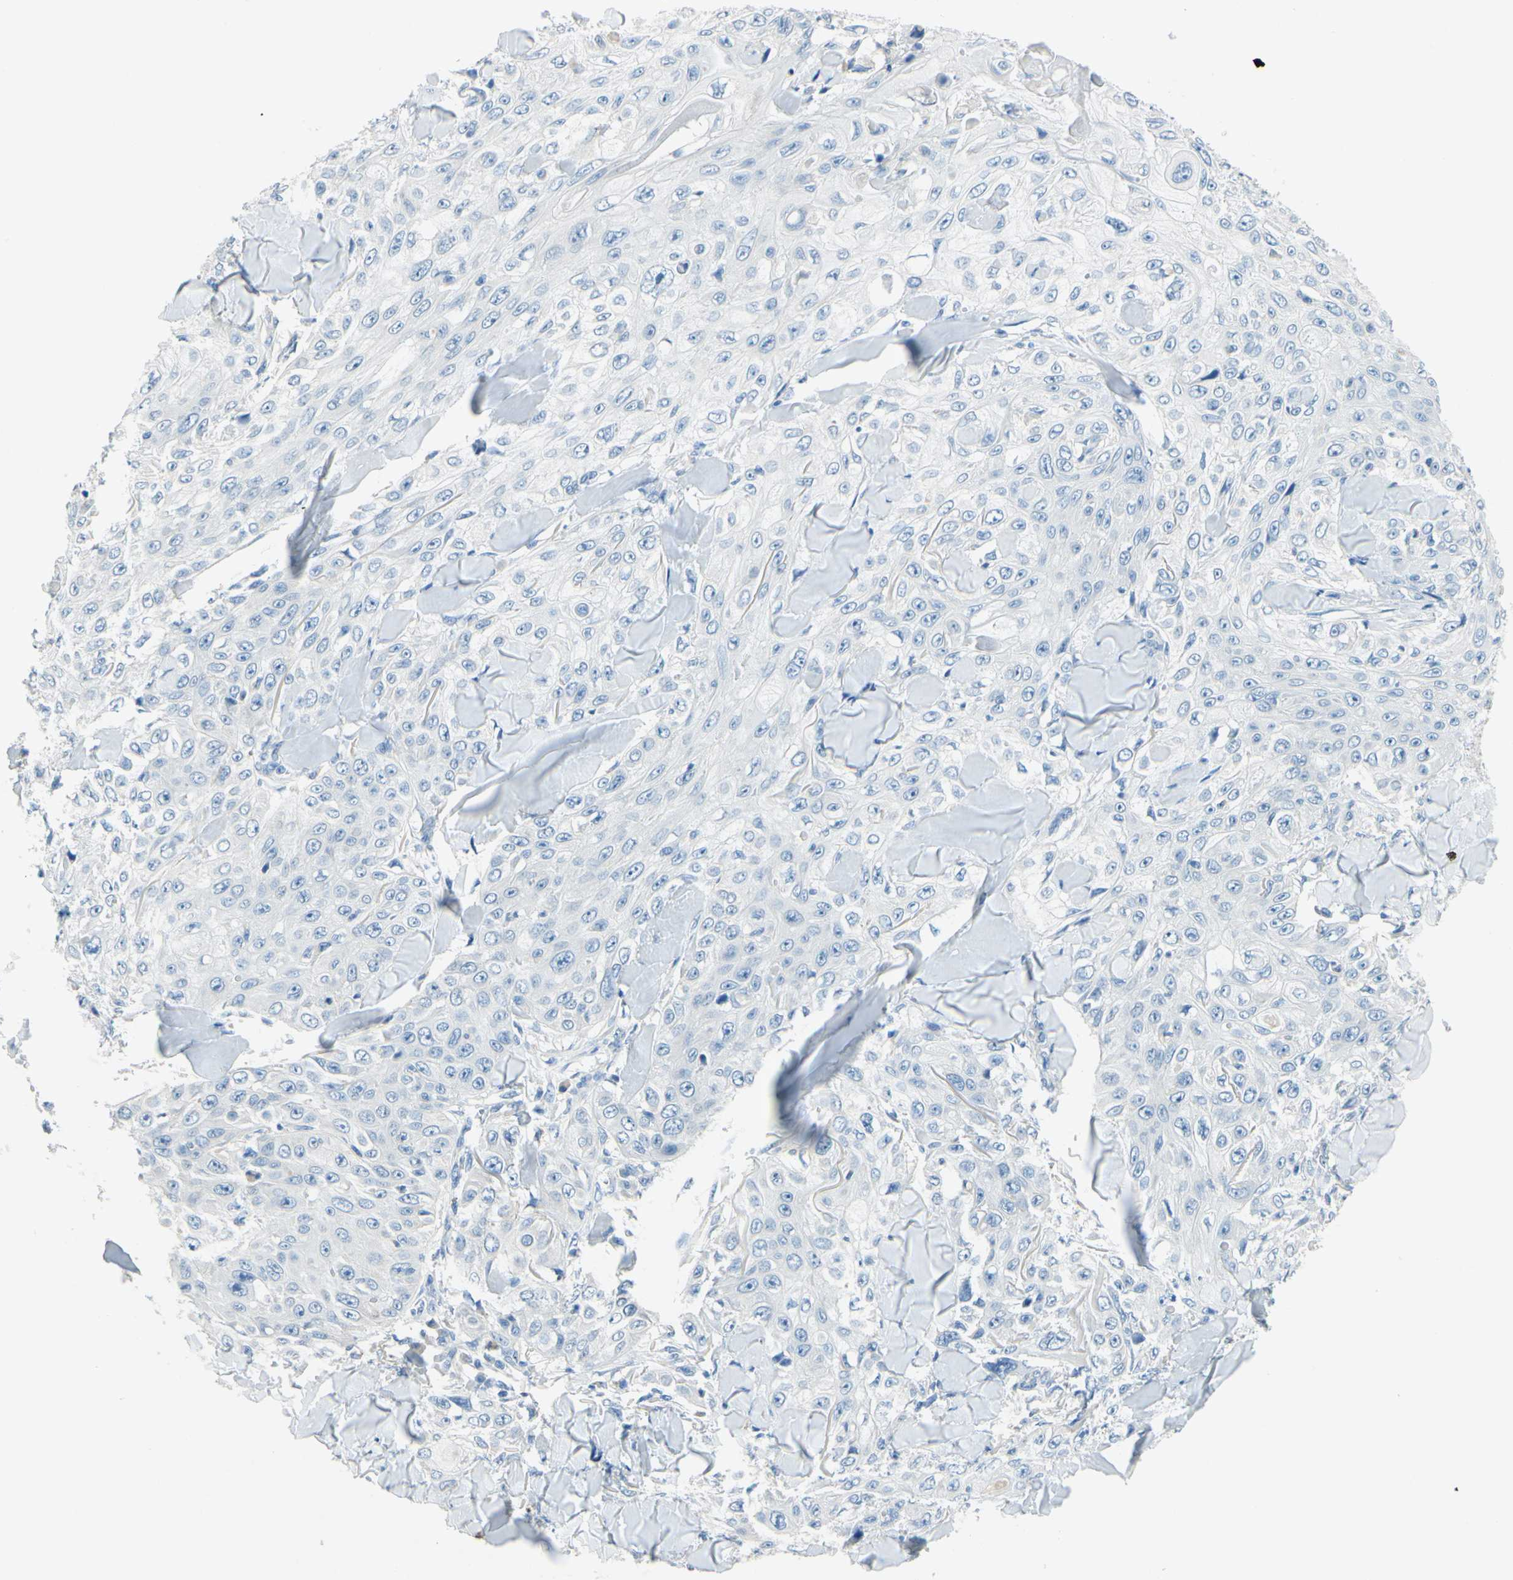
{"staining": {"intensity": "negative", "quantity": "none", "location": "none"}, "tissue": "skin cancer", "cell_type": "Tumor cells", "image_type": "cancer", "snomed": [{"axis": "morphology", "description": "Squamous cell carcinoma, NOS"}, {"axis": "topography", "description": "Skin"}], "caption": "Tumor cells are negative for protein expression in human skin cancer.", "gene": "CDH10", "patient": {"sex": "male", "age": 86}}